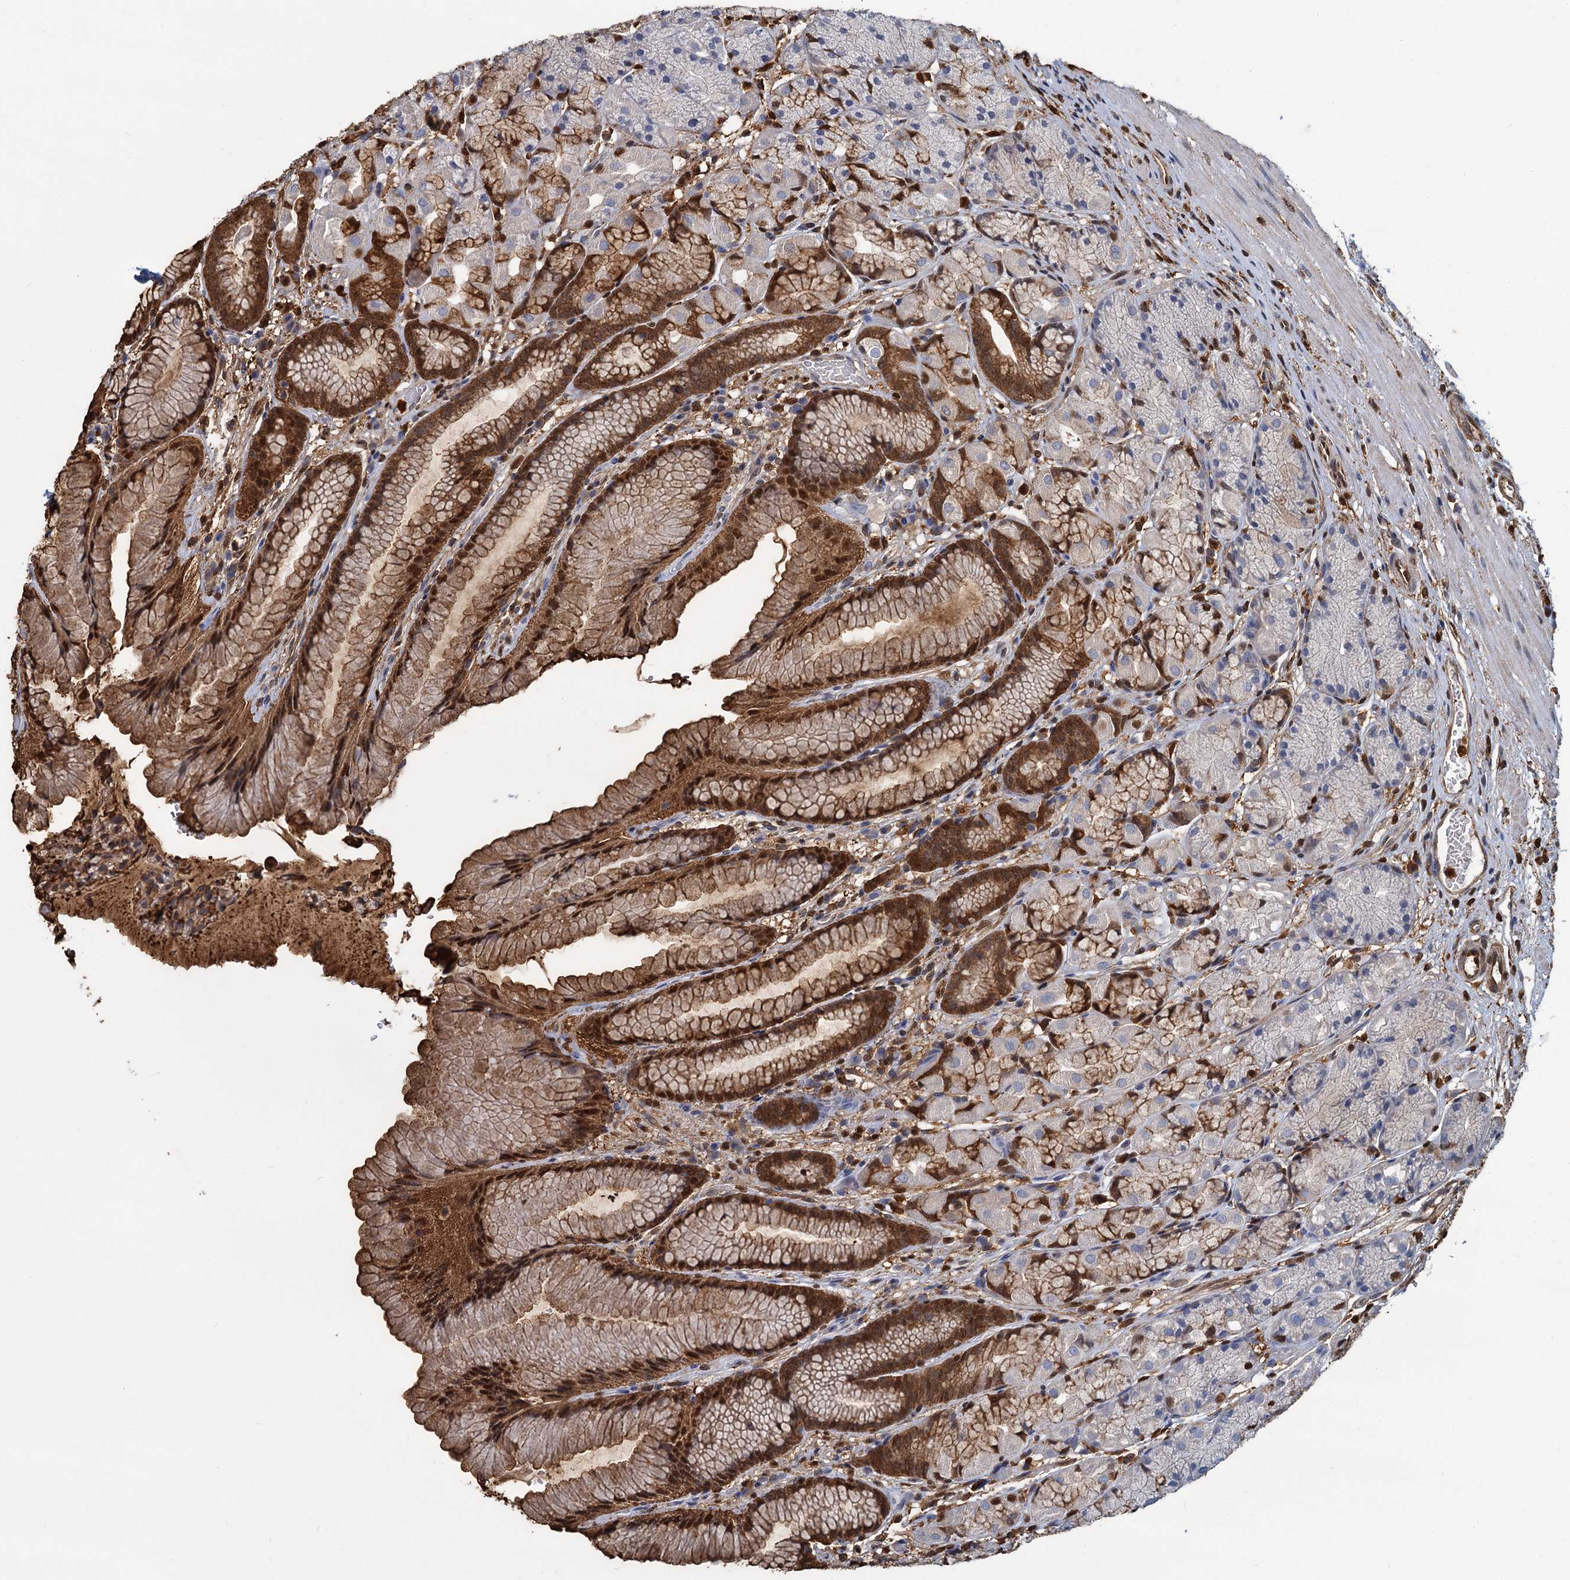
{"staining": {"intensity": "strong", "quantity": "25%-75%", "location": "cytoplasmic/membranous,nuclear"}, "tissue": "stomach", "cell_type": "Glandular cells", "image_type": "normal", "snomed": [{"axis": "morphology", "description": "Normal tissue, NOS"}, {"axis": "topography", "description": "Stomach"}], "caption": "Immunohistochemistry photomicrograph of benign stomach stained for a protein (brown), which reveals high levels of strong cytoplasmic/membranous,nuclear expression in approximately 25%-75% of glandular cells.", "gene": "S100A6", "patient": {"sex": "male", "age": 63}}